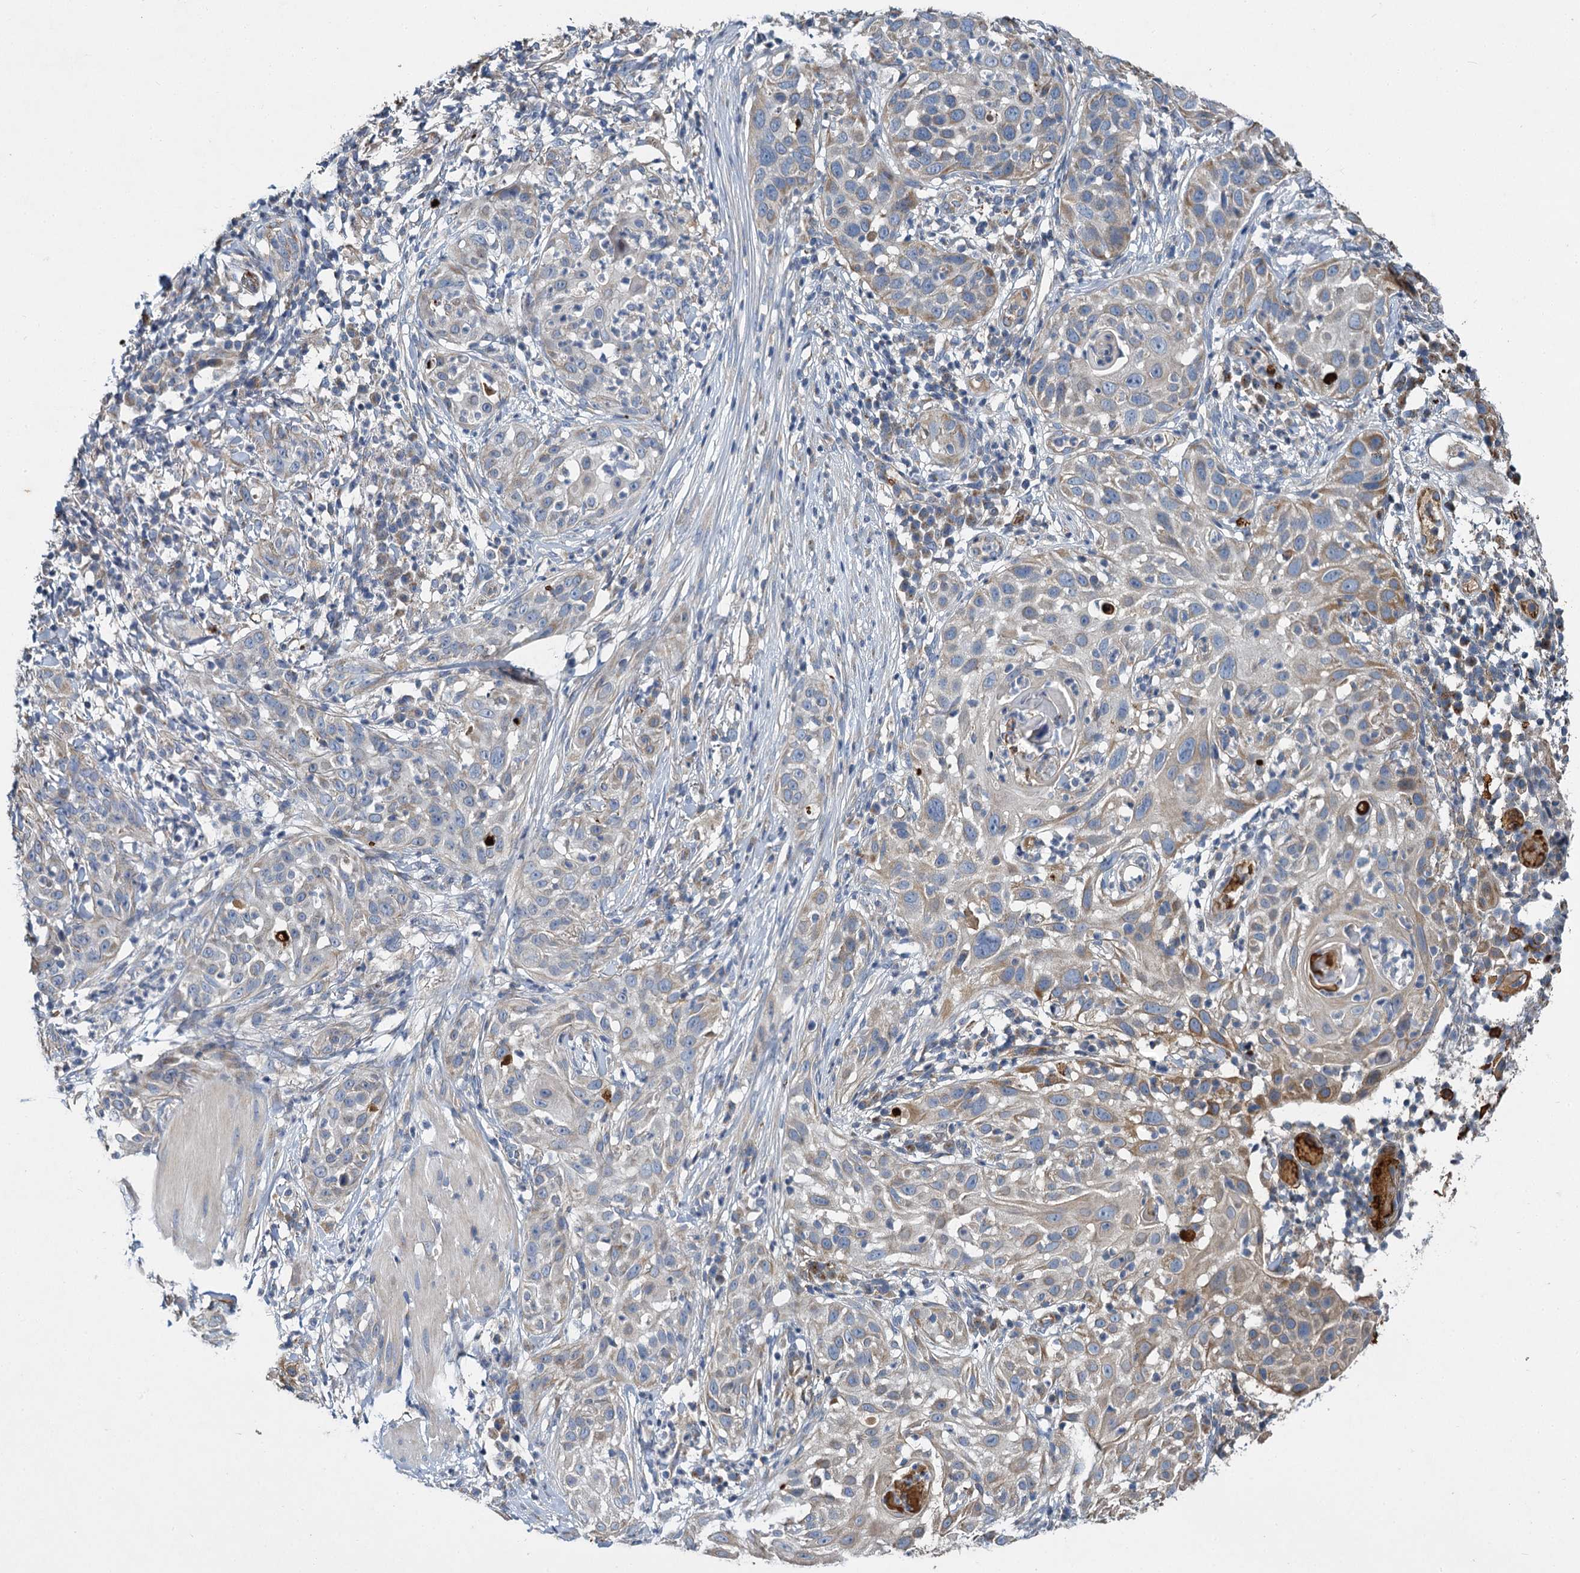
{"staining": {"intensity": "negative", "quantity": "none", "location": "none"}, "tissue": "skin cancer", "cell_type": "Tumor cells", "image_type": "cancer", "snomed": [{"axis": "morphology", "description": "Squamous cell carcinoma, NOS"}, {"axis": "topography", "description": "Skin"}], "caption": "Immunohistochemistry micrograph of human skin squamous cell carcinoma stained for a protein (brown), which exhibits no positivity in tumor cells.", "gene": "BCS1L", "patient": {"sex": "female", "age": 44}}